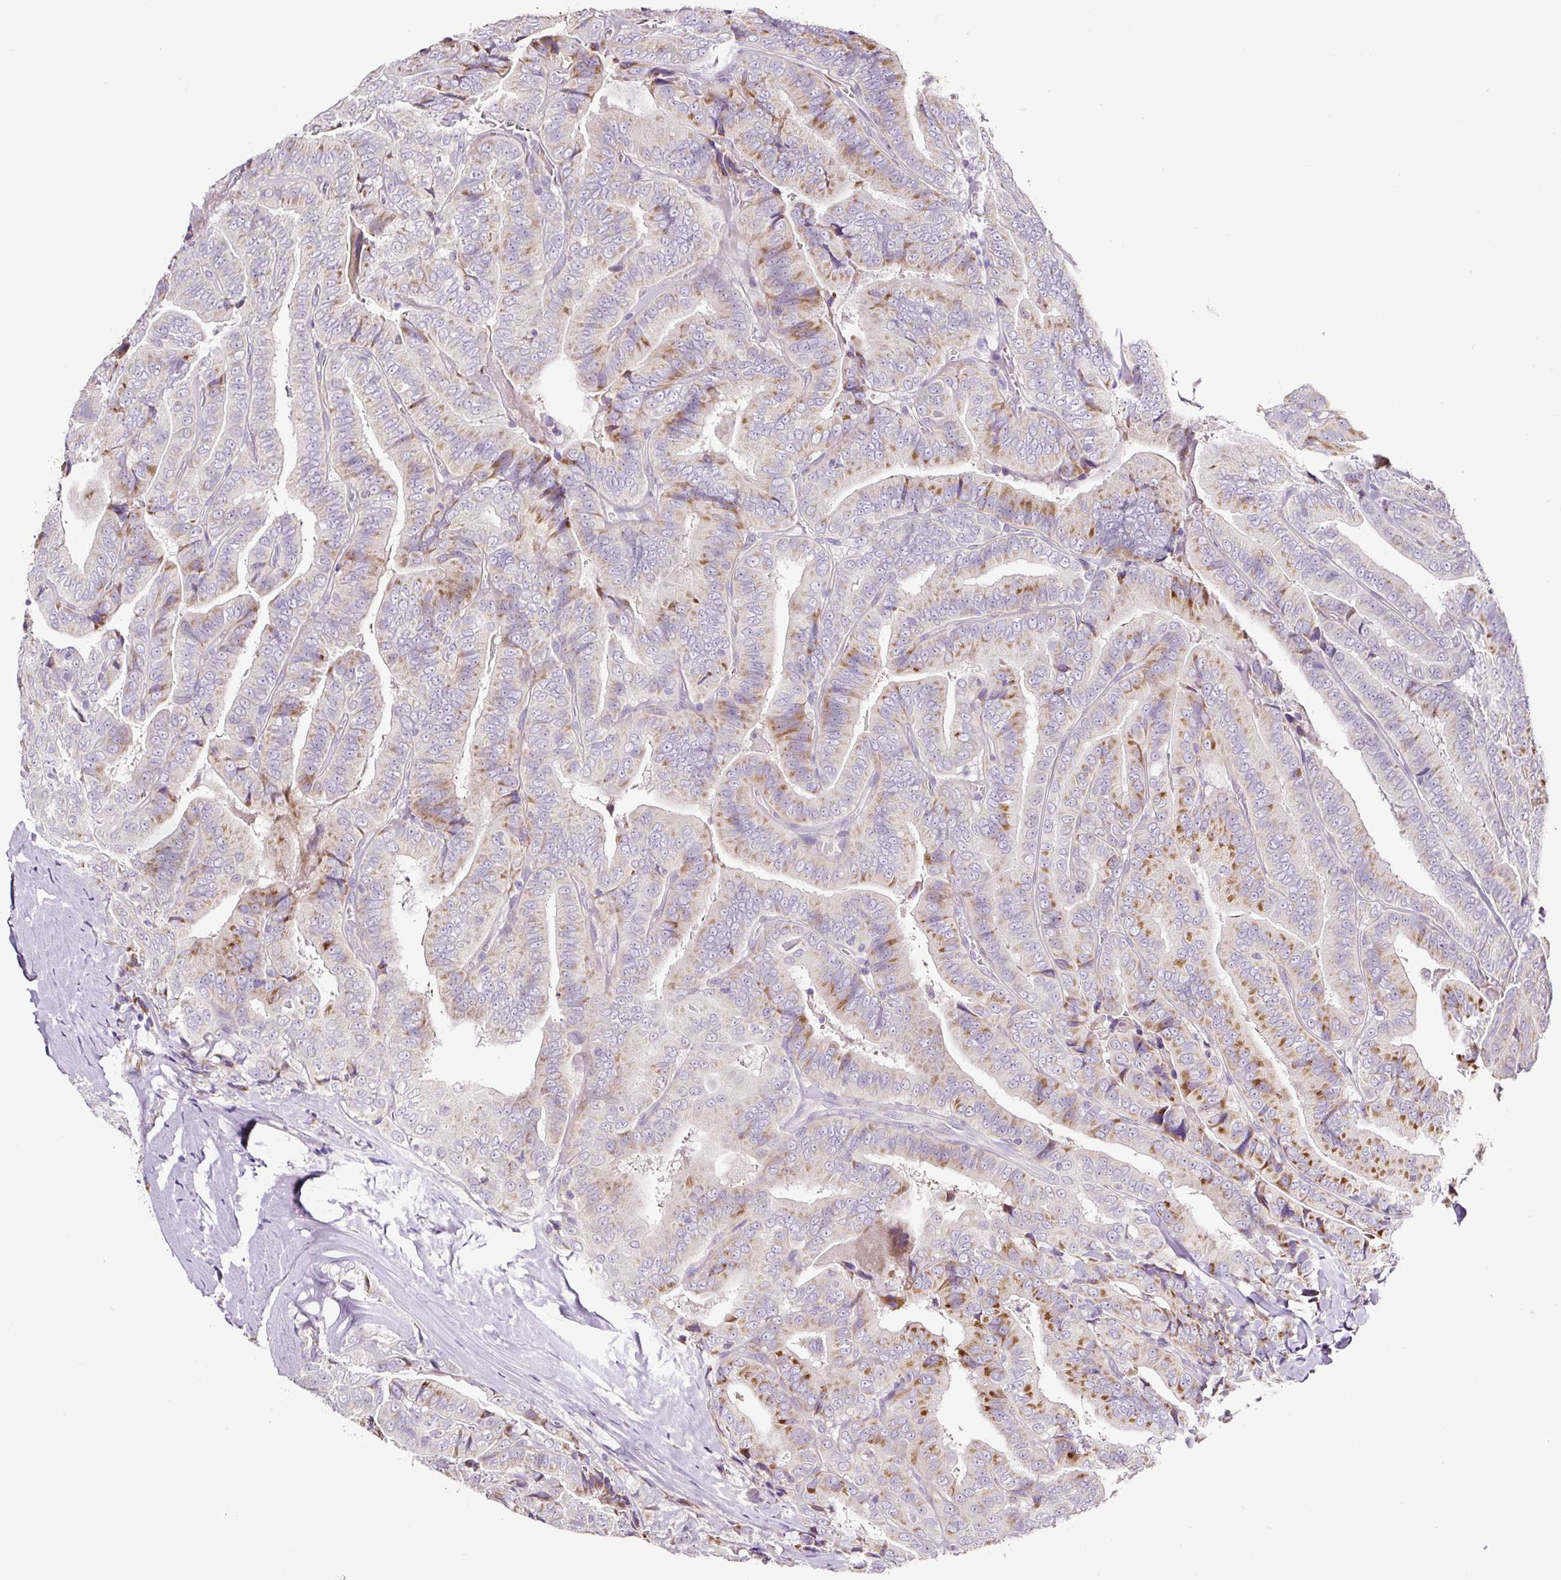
{"staining": {"intensity": "moderate", "quantity": "25%-75%", "location": "cytoplasmic/membranous"}, "tissue": "thyroid cancer", "cell_type": "Tumor cells", "image_type": "cancer", "snomed": [{"axis": "morphology", "description": "Papillary adenocarcinoma, NOS"}, {"axis": "topography", "description": "Thyroid gland"}], "caption": "A brown stain highlights moderate cytoplasmic/membranous positivity of a protein in human thyroid papillary adenocarcinoma tumor cells.", "gene": "HPS4", "patient": {"sex": "male", "age": 61}}